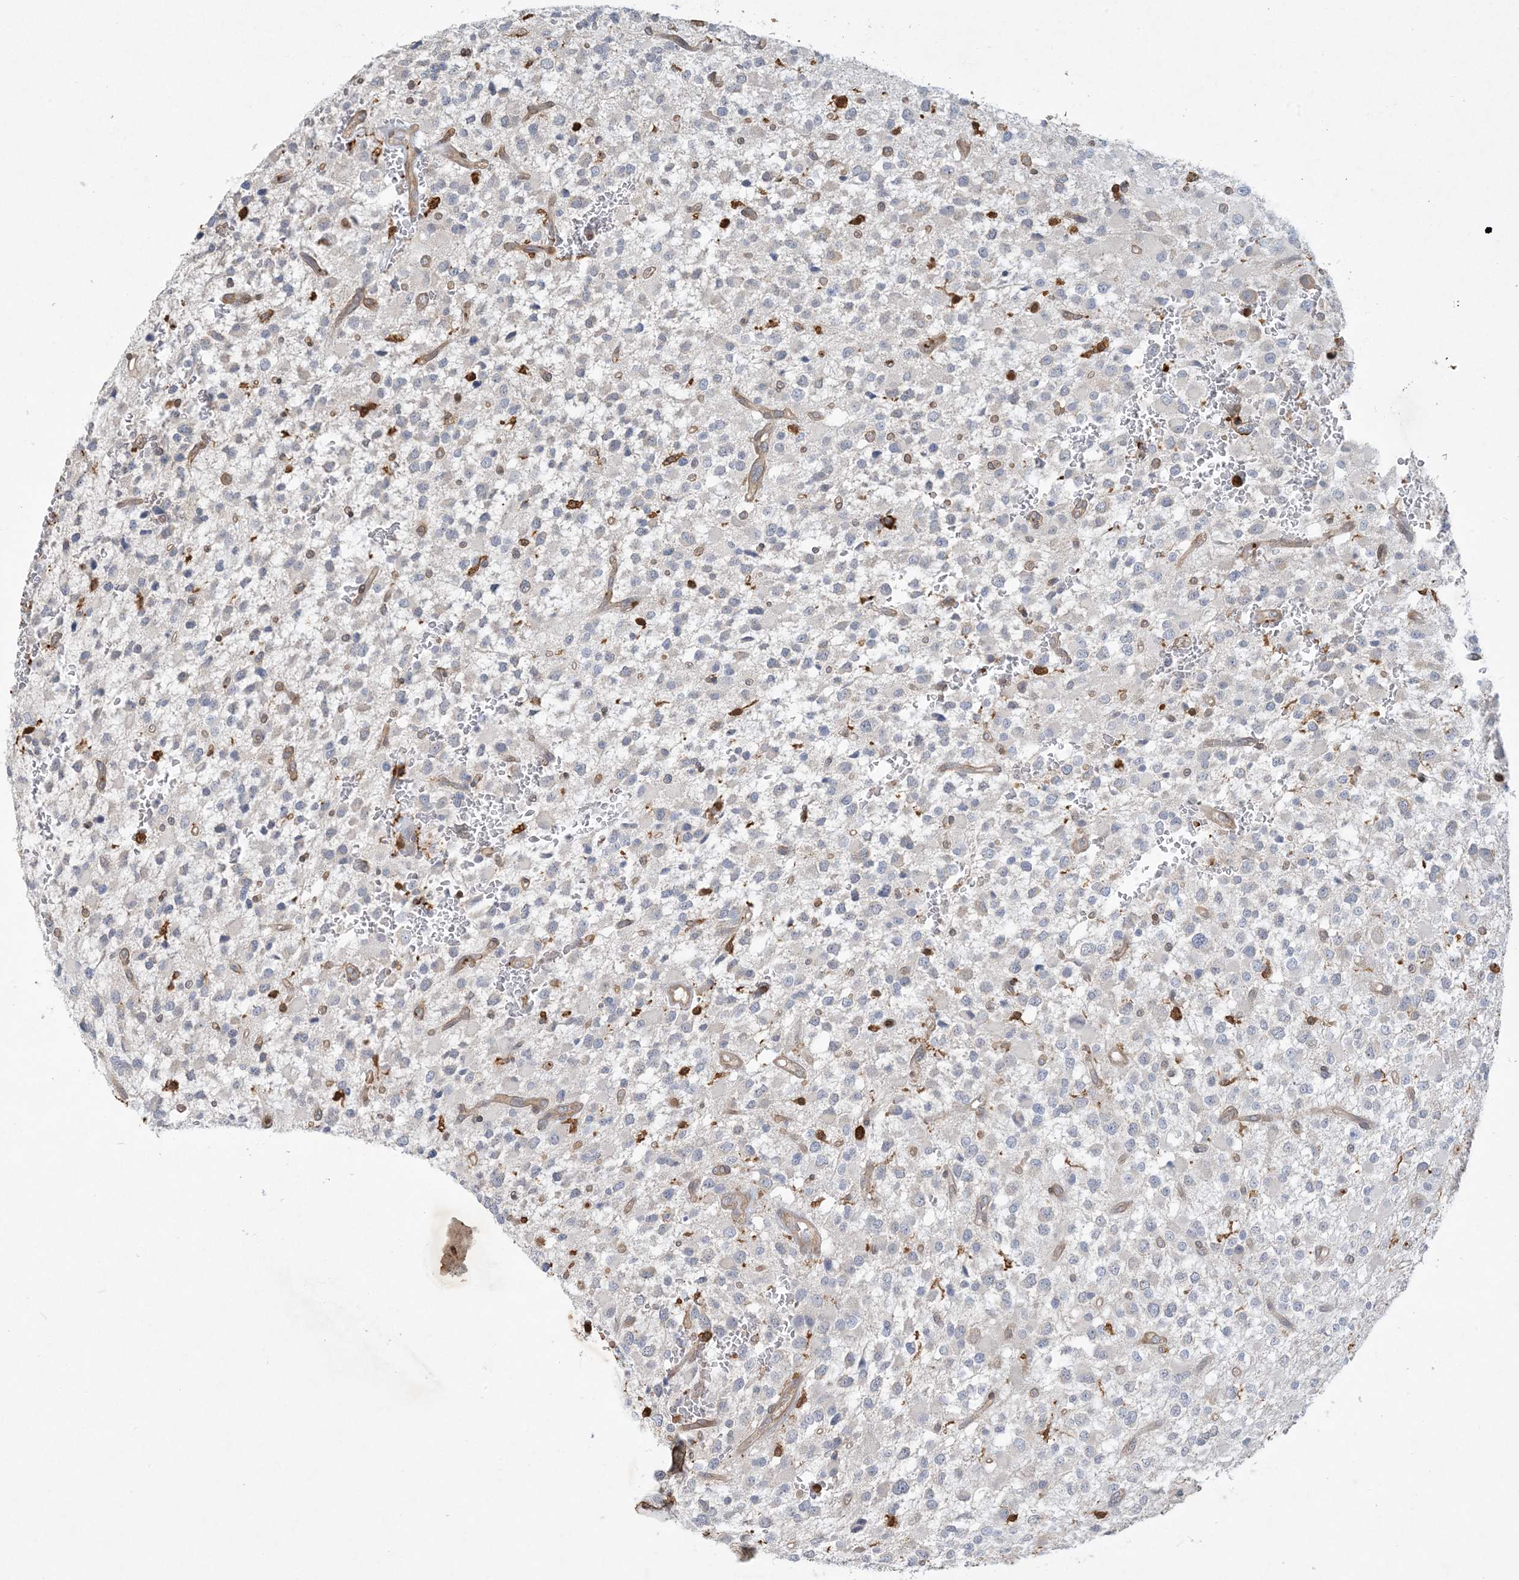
{"staining": {"intensity": "negative", "quantity": "none", "location": "none"}, "tissue": "glioma", "cell_type": "Tumor cells", "image_type": "cancer", "snomed": [{"axis": "morphology", "description": "Glioma, malignant, High grade"}, {"axis": "topography", "description": "Brain"}], "caption": "High power microscopy image of an immunohistochemistry (IHC) photomicrograph of glioma, revealing no significant positivity in tumor cells. (Immunohistochemistry, brightfield microscopy, high magnification).", "gene": "TMSB4X", "patient": {"sex": "male", "age": 34}}